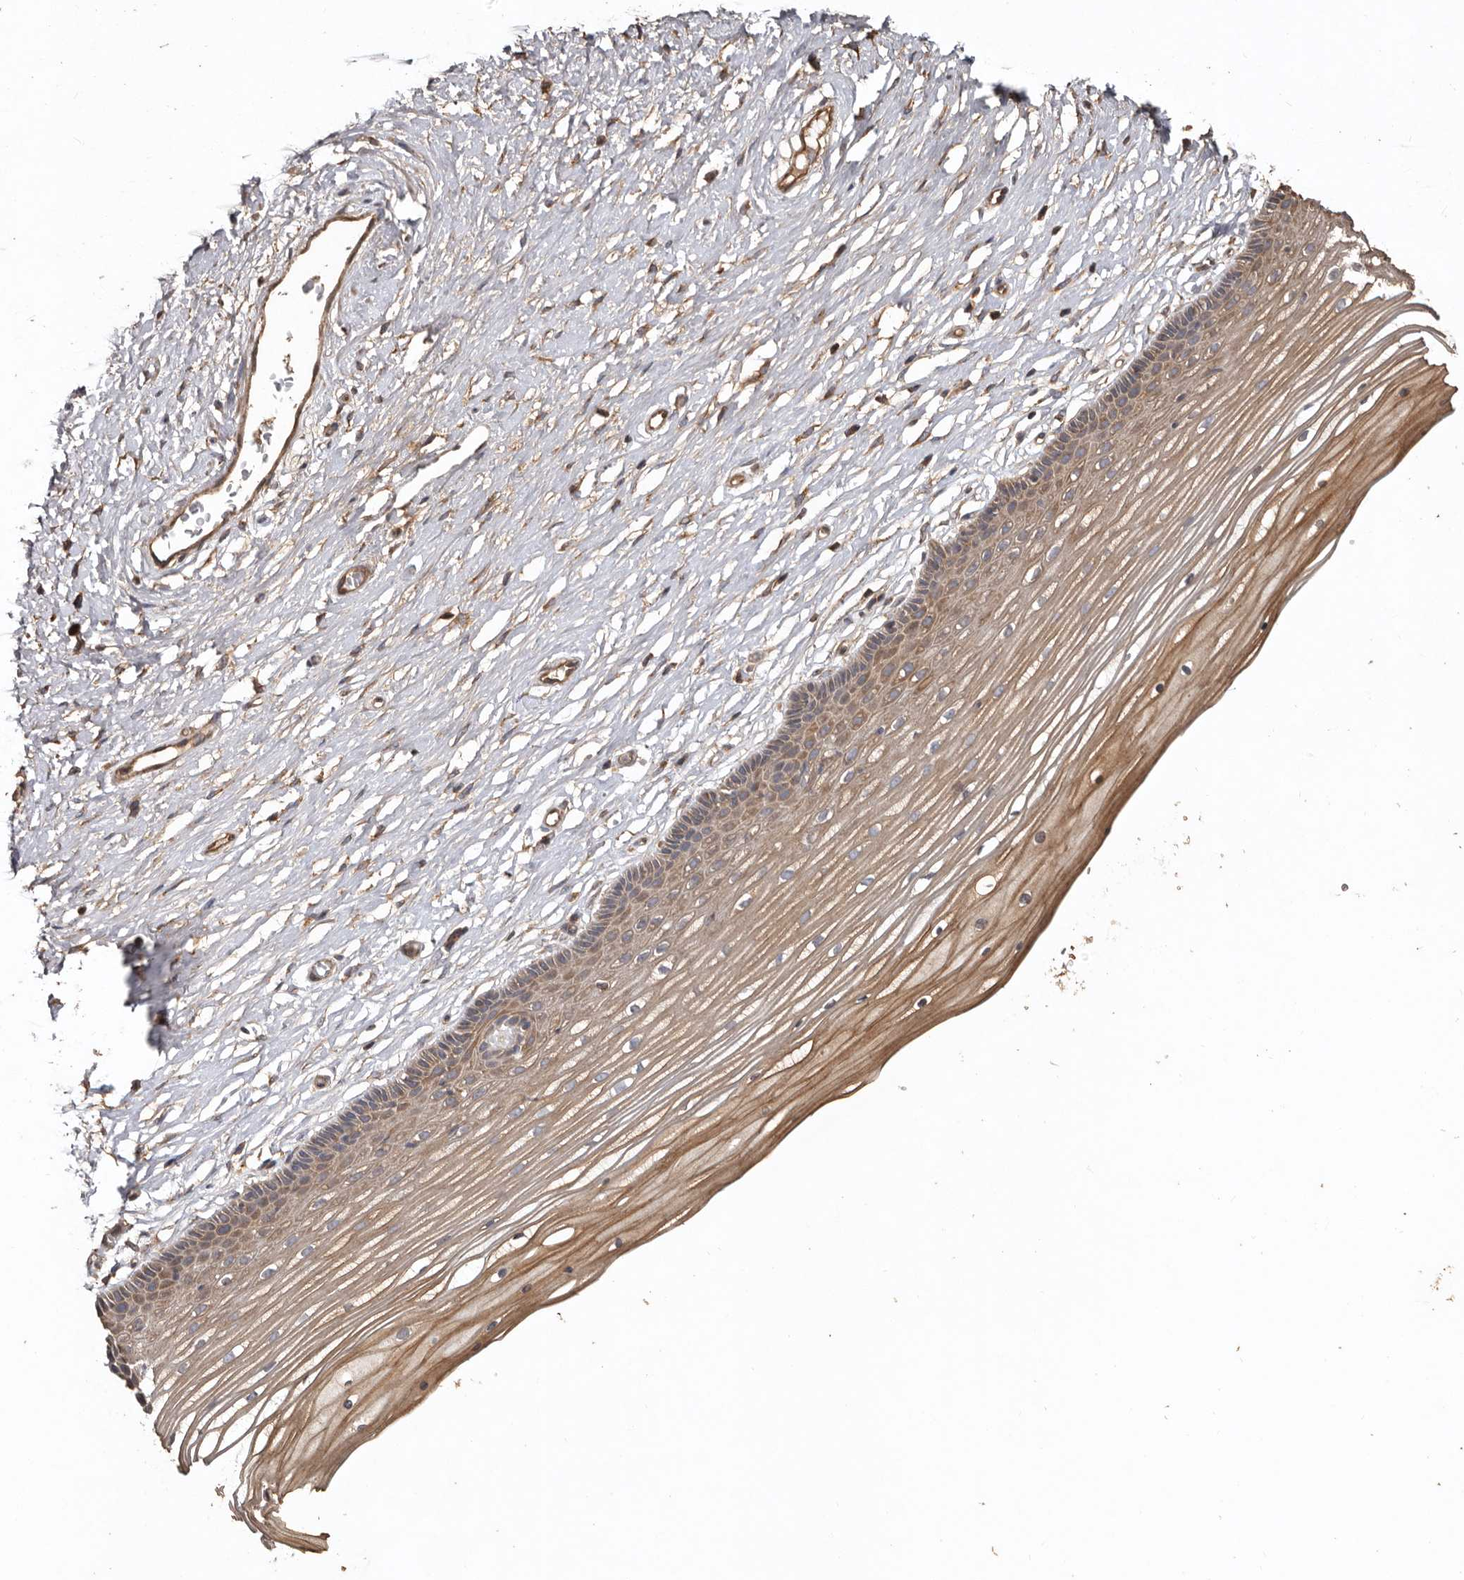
{"staining": {"intensity": "moderate", "quantity": ">75%", "location": "cytoplasmic/membranous"}, "tissue": "vagina", "cell_type": "Squamous epithelial cells", "image_type": "normal", "snomed": [{"axis": "morphology", "description": "Normal tissue, NOS"}, {"axis": "topography", "description": "Vagina"}, {"axis": "topography", "description": "Cervix"}], "caption": "Immunohistochemical staining of normal vagina displays medium levels of moderate cytoplasmic/membranous expression in about >75% of squamous epithelial cells. Ihc stains the protein in brown and the nuclei are stained blue.", "gene": "FLCN", "patient": {"sex": "female", "age": 40}}